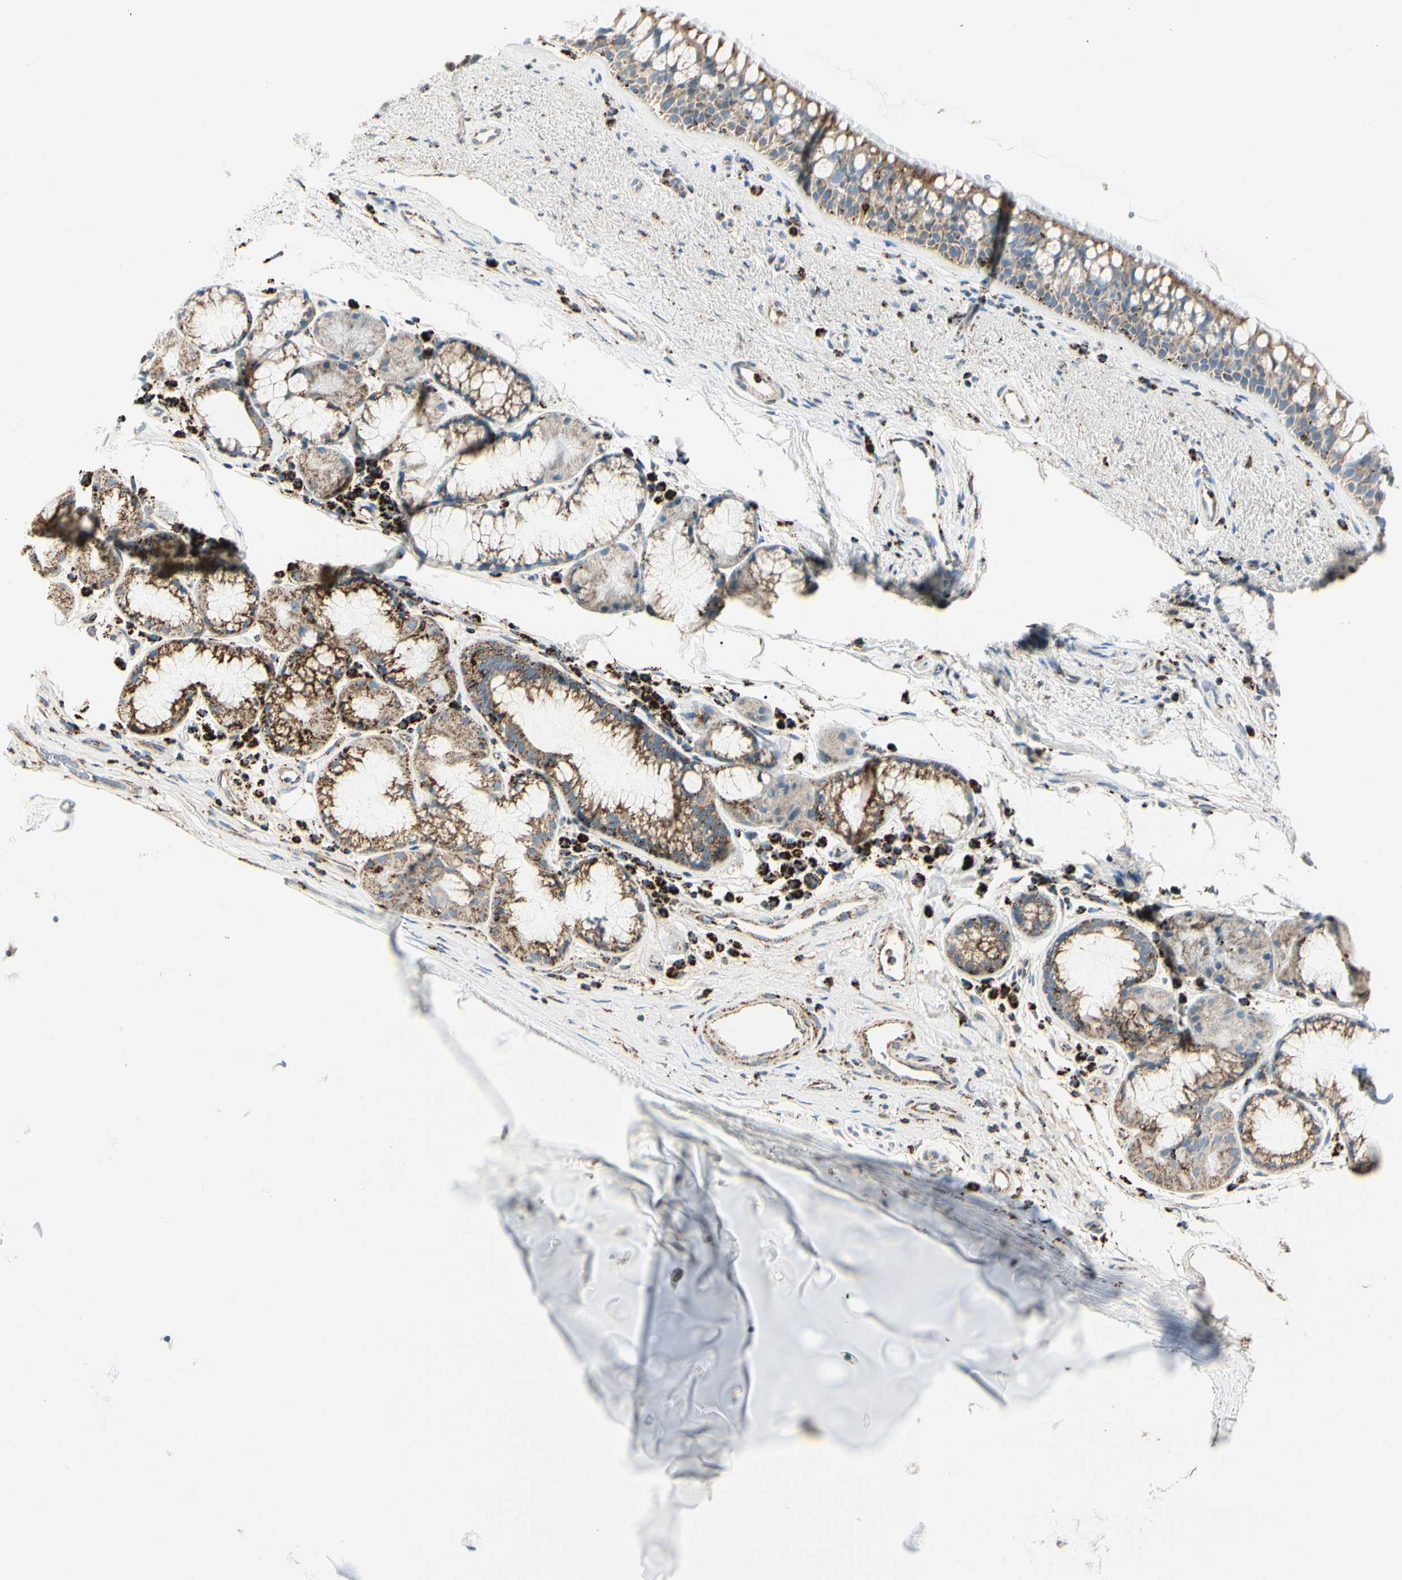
{"staining": {"intensity": "strong", "quantity": ">75%", "location": "cytoplasmic/membranous"}, "tissue": "bronchus", "cell_type": "Respiratory epithelial cells", "image_type": "normal", "snomed": [{"axis": "morphology", "description": "Normal tissue, NOS"}, {"axis": "topography", "description": "Bronchus"}], "caption": "DAB (3,3'-diaminobenzidine) immunohistochemical staining of benign bronchus reveals strong cytoplasmic/membranous protein staining in approximately >75% of respiratory epithelial cells. (DAB (3,3'-diaminobenzidine) IHC, brown staining for protein, blue staining for nuclei).", "gene": "ME2", "patient": {"sex": "female", "age": 54}}